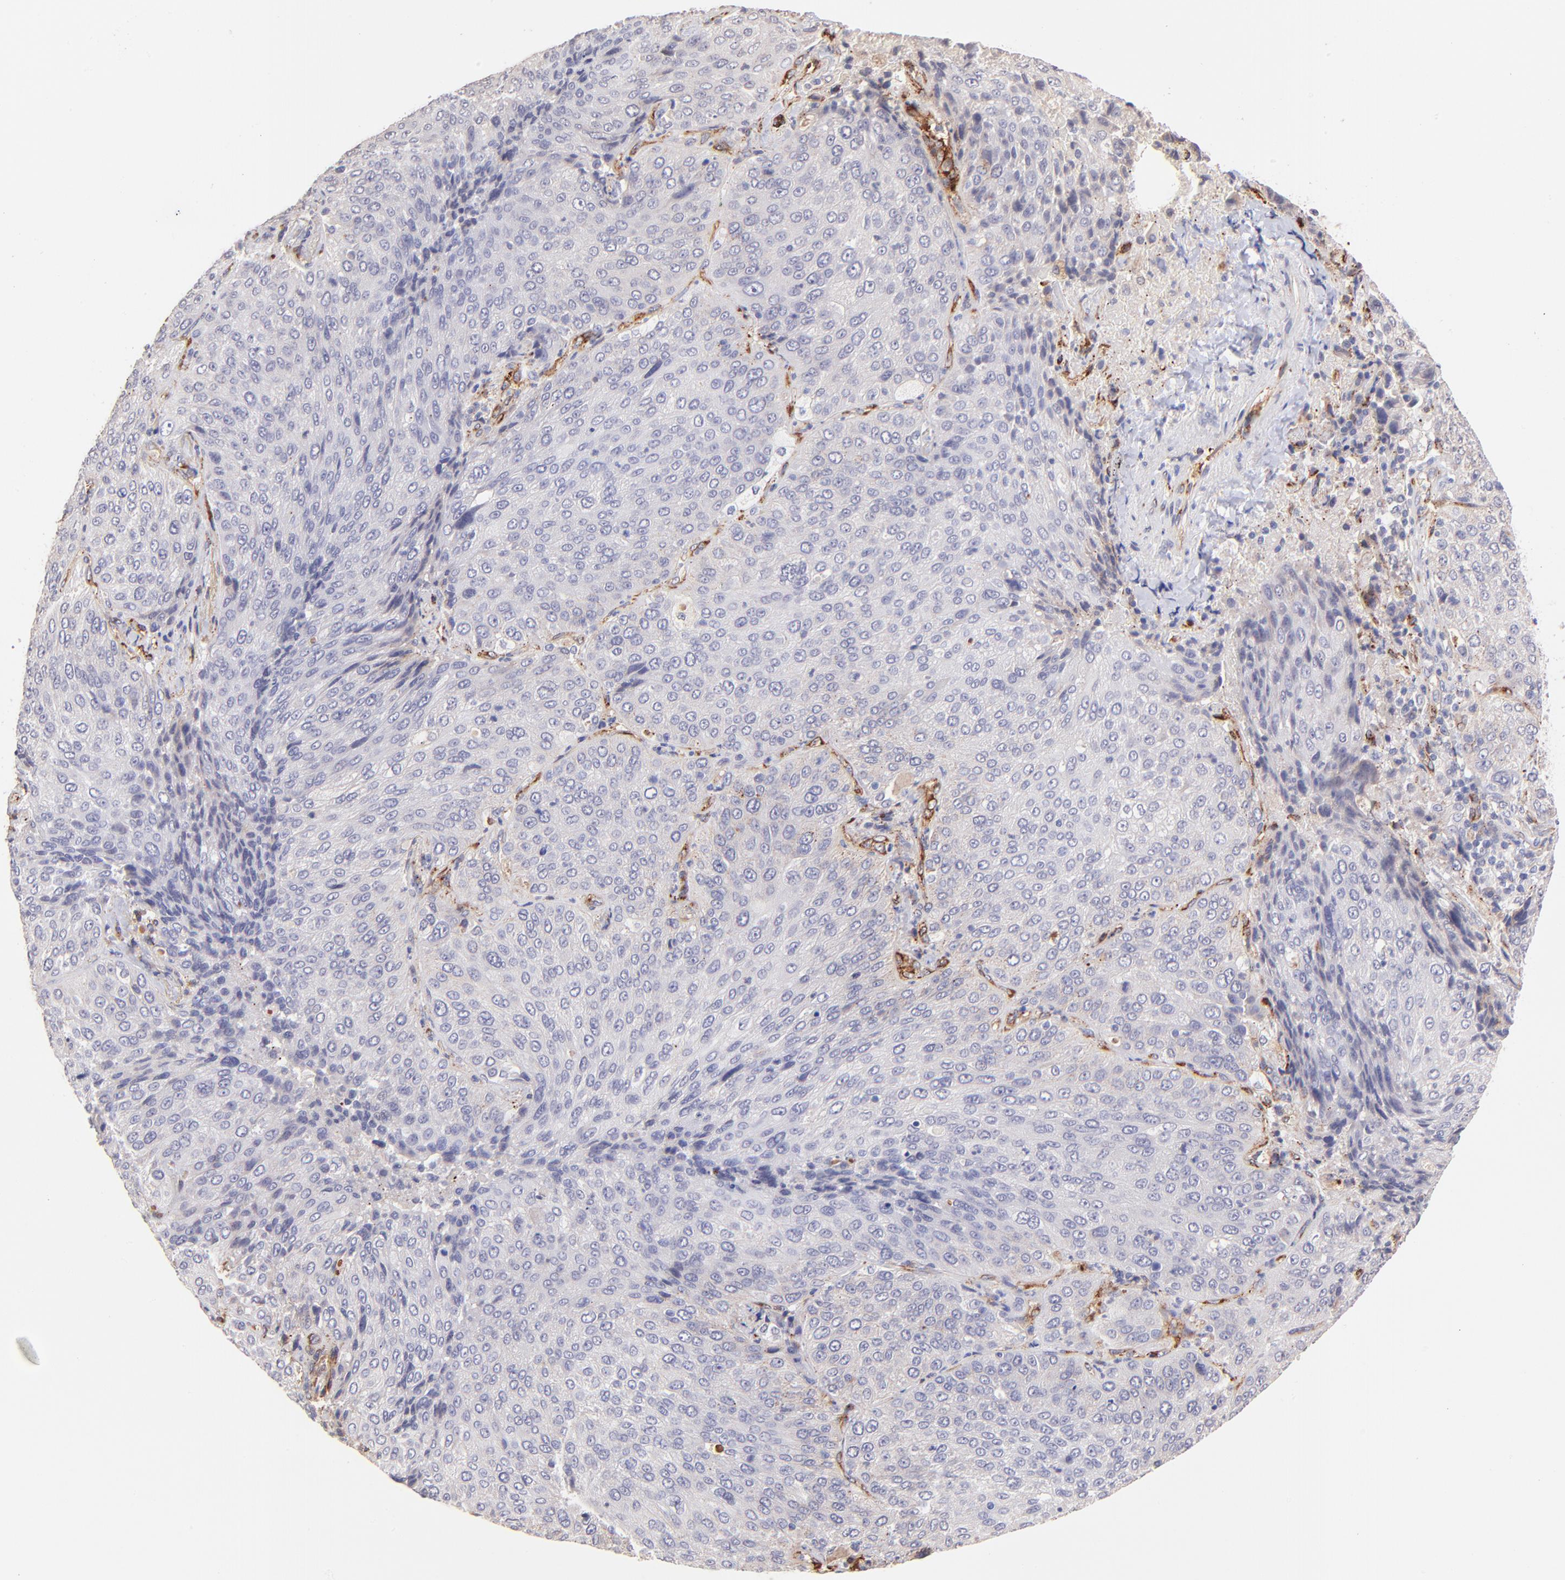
{"staining": {"intensity": "negative", "quantity": "none", "location": "none"}, "tissue": "lung cancer", "cell_type": "Tumor cells", "image_type": "cancer", "snomed": [{"axis": "morphology", "description": "Squamous cell carcinoma, NOS"}, {"axis": "topography", "description": "Lung"}], "caption": "High magnification brightfield microscopy of lung cancer (squamous cell carcinoma) stained with DAB (3,3'-diaminobenzidine) (brown) and counterstained with hematoxylin (blue): tumor cells show no significant staining. (IHC, brightfield microscopy, high magnification).", "gene": "SPARC", "patient": {"sex": "male", "age": 54}}